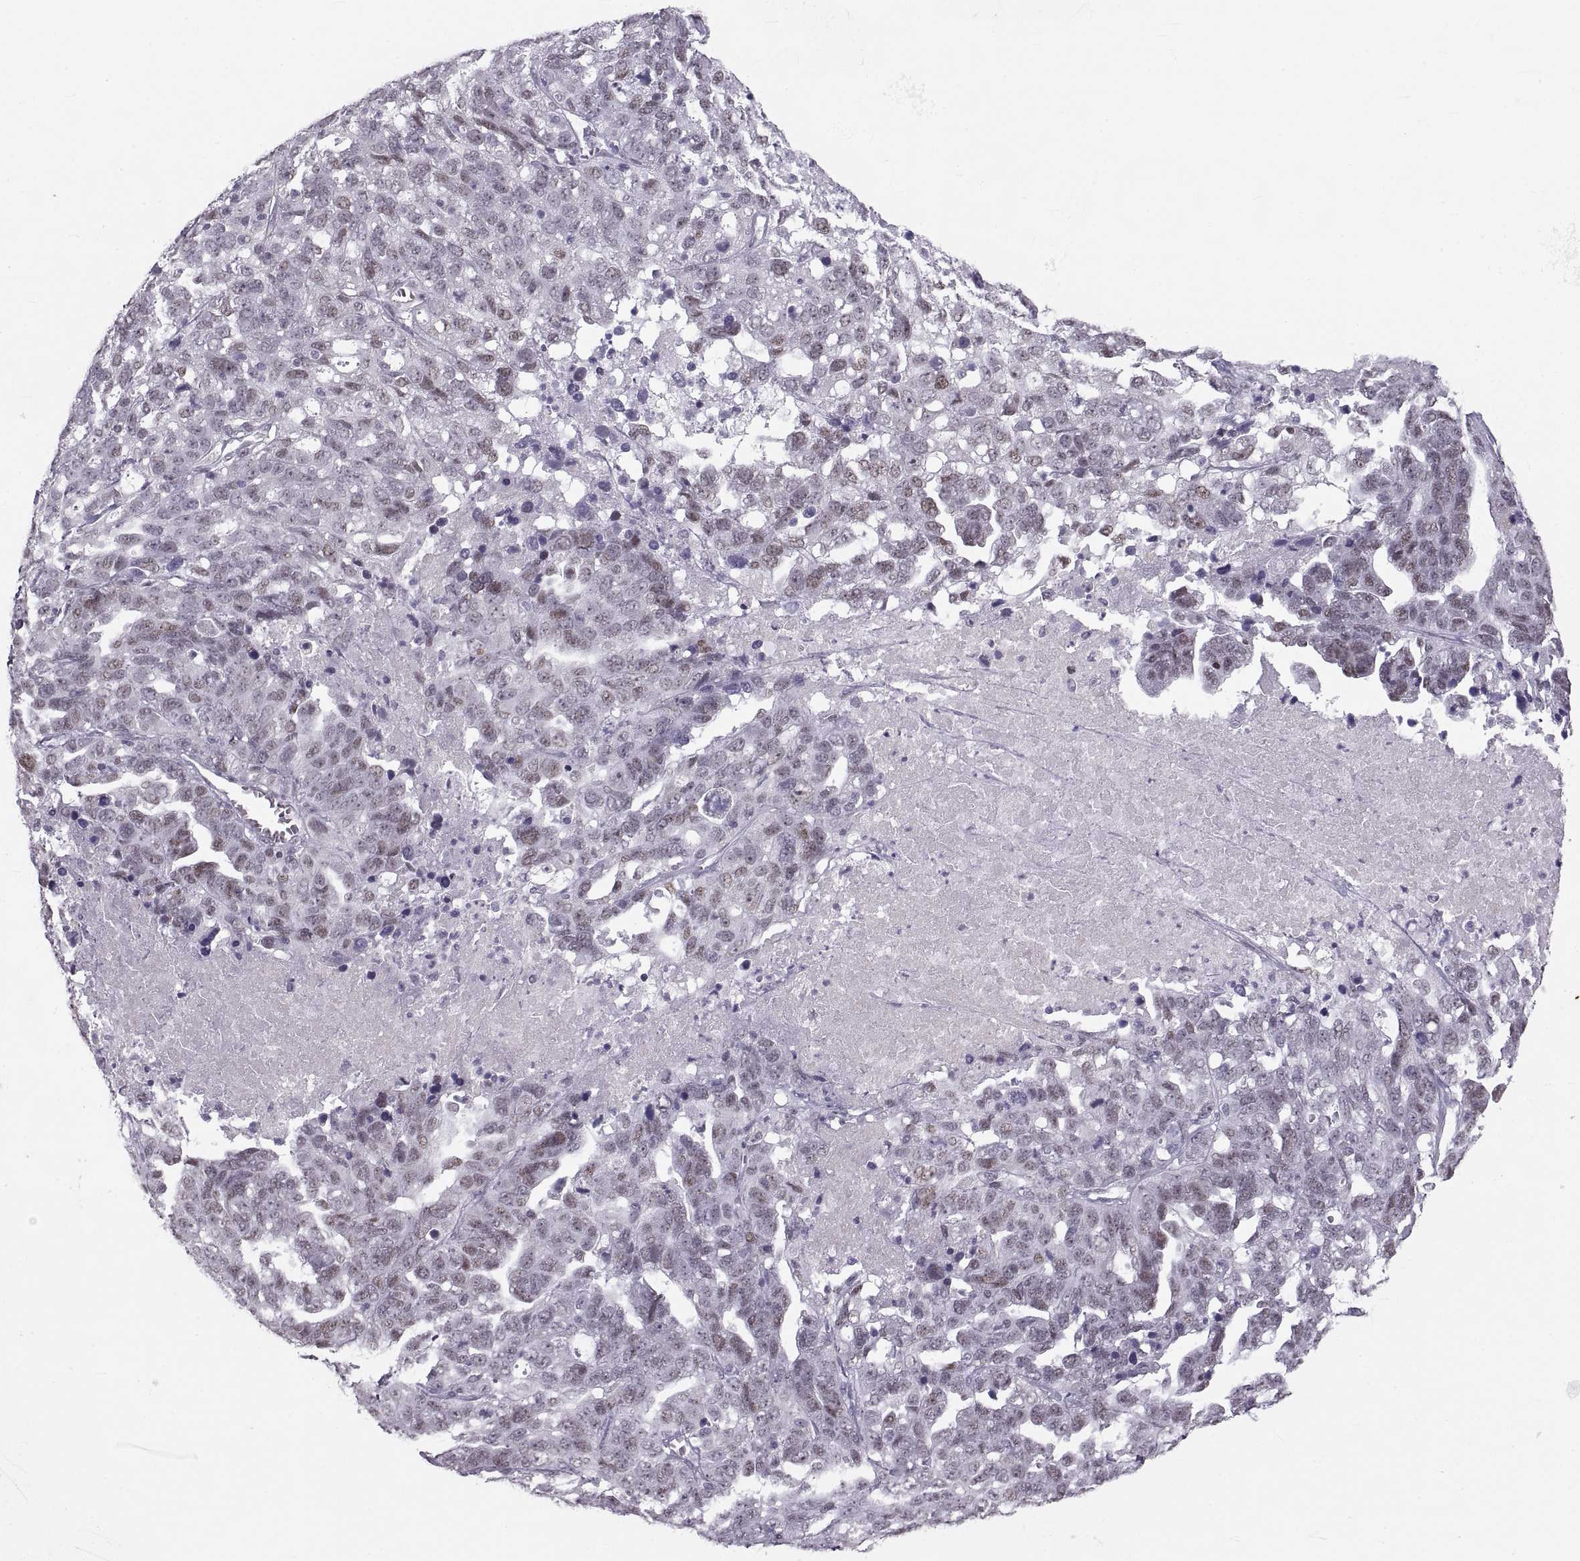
{"staining": {"intensity": "weak", "quantity": "<25%", "location": "nuclear"}, "tissue": "ovarian cancer", "cell_type": "Tumor cells", "image_type": "cancer", "snomed": [{"axis": "morphology", "description": "Cystadenocarcinoma, serous, NOS"}, {"axis": "topography", "description": "Ovary"}], "caption": "The photomicrograph displays no staining of tumor cells in ovarian cancer.", "gene": "NANOS3", "patient": {"sex": "female", "age": 71}}